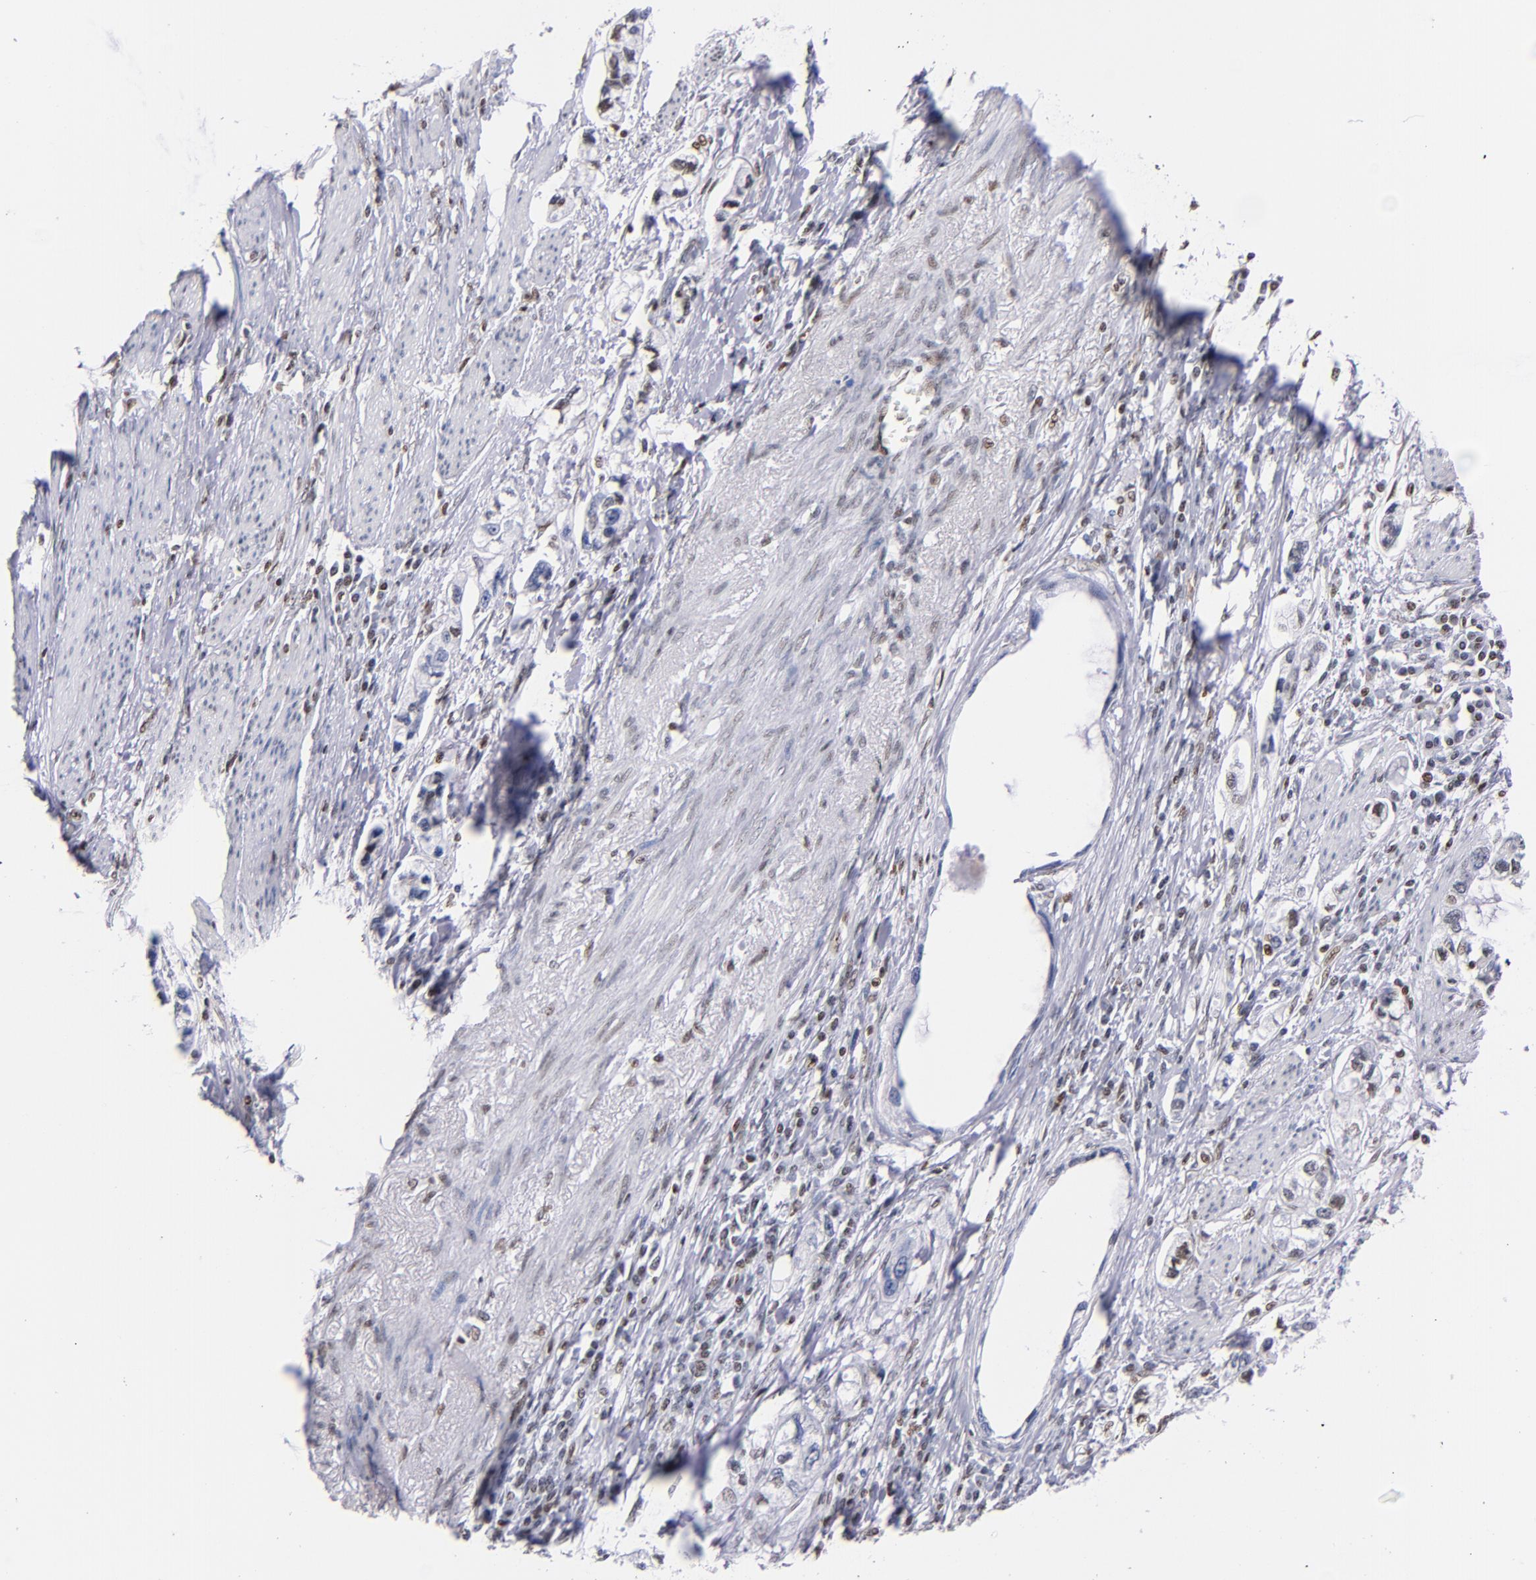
{"staining": {"intensity": "negative", "quantity": "none", "location": "none"}, "tissue": "stomach cancer", "cell_type": "Tumor cells", "image_type": "cancer", "snomed": [{"axis": "morphology", "description": "Adenocarcinoma, NOS"}, {"axis": "topography", "description": "Stomach, lower"}], "caption": "The photomicrograph demonstrates no staining of tumor cells in stomach cancer. (Brightfield microscopy of DAB immunohistochemistry (IHC) at high magnification).", "gene": "IFI16", "patient": {"sex": "female", "age": 93}}